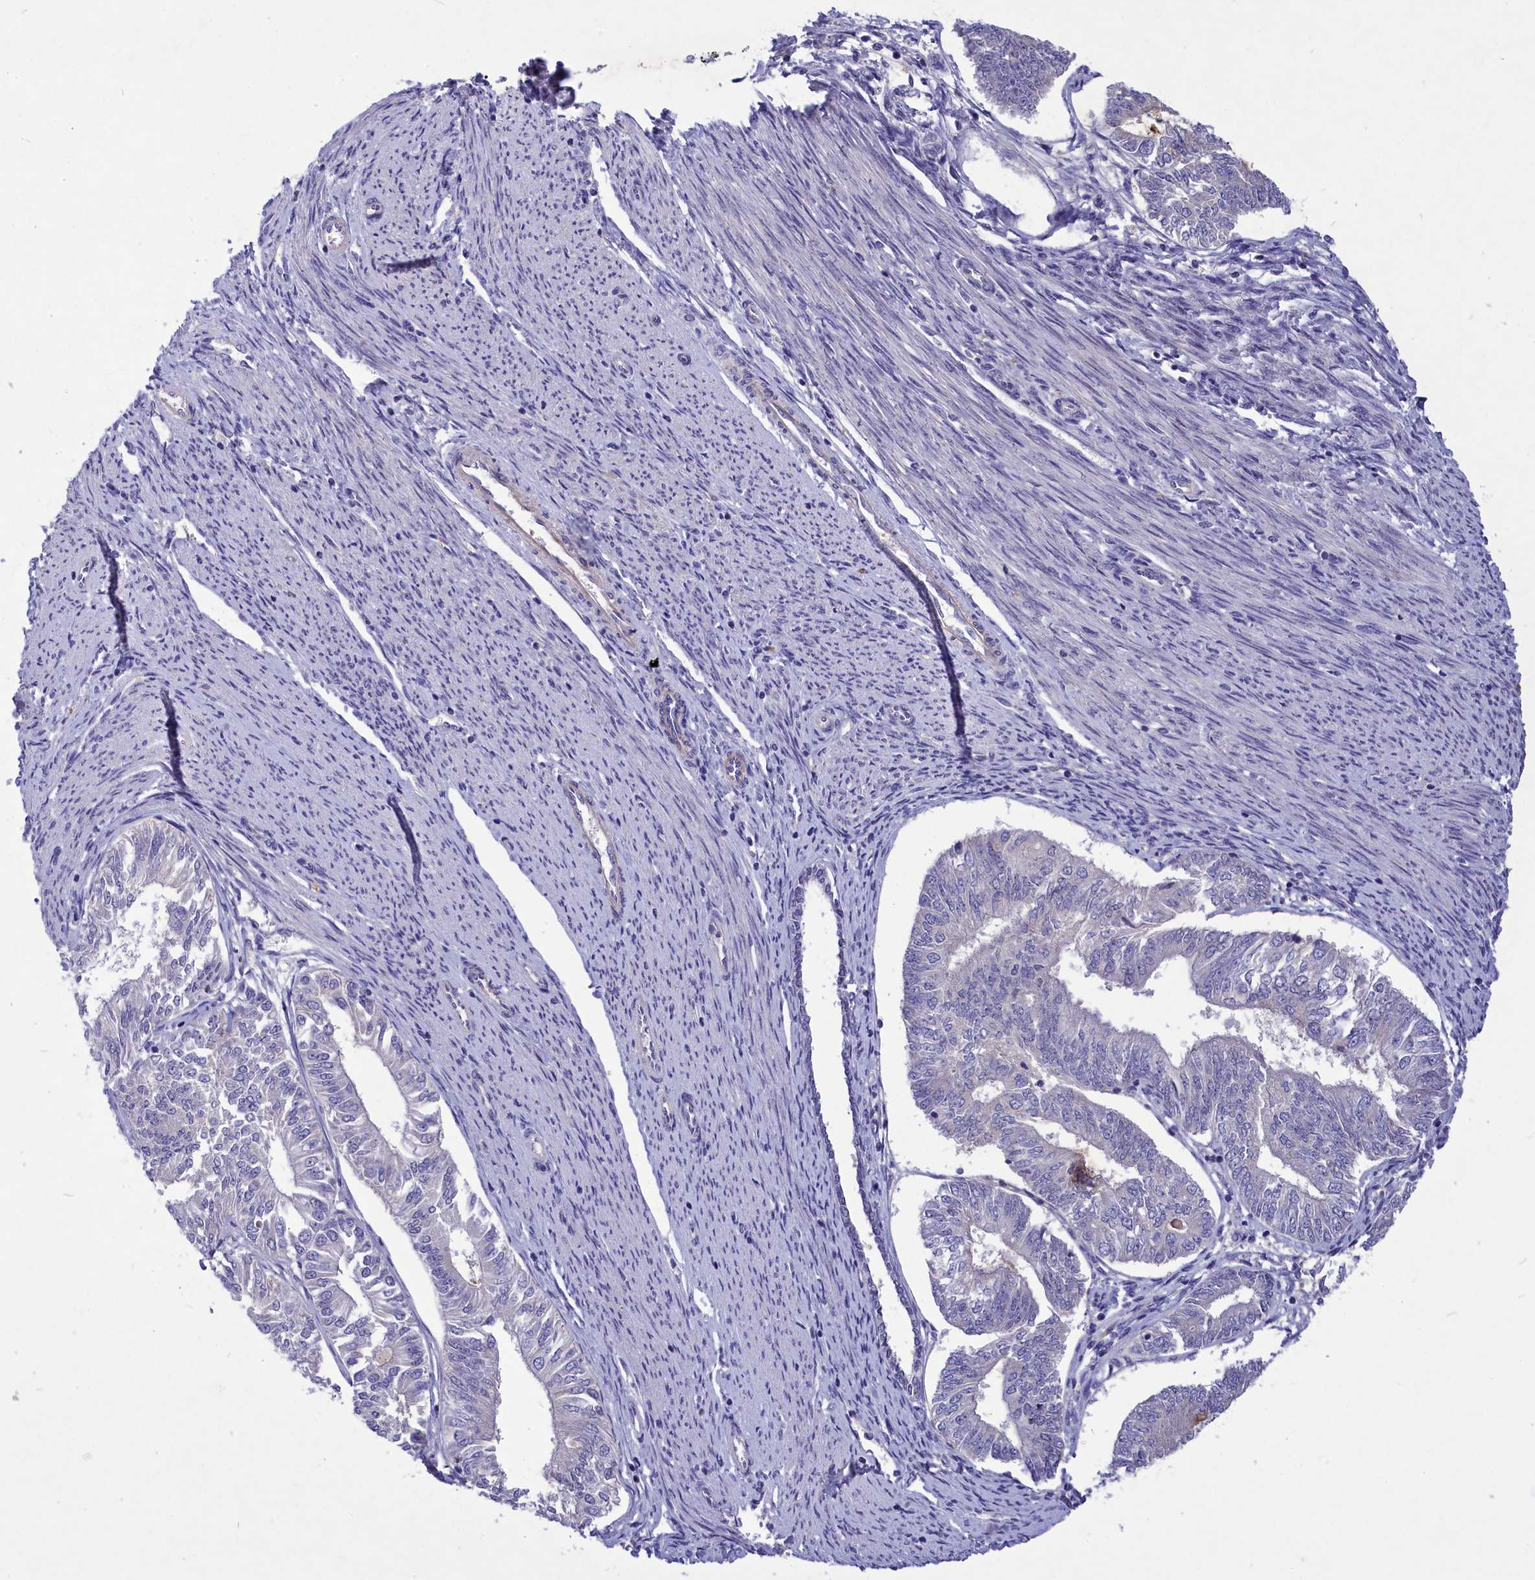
{"staining": {"intensity": "negative", "quantity": "none", "location": "none"}, "tissue": "endometrial cancer", "cell_type": "Tumor cells", "image_type": "cancer", "snomed": [{"axis": "morphology", "description": "Adenocarcinoma, NOS"}, {"axis": "topography", "description": "Endometrium"}], "caption": "This is a histopathology image of IHC staining of endometrial cancer (adenocarcinoma), which shows no expression in tumor cells.", "gene": "DEFB119", "patient": {"sex": "female", "age": 58}}